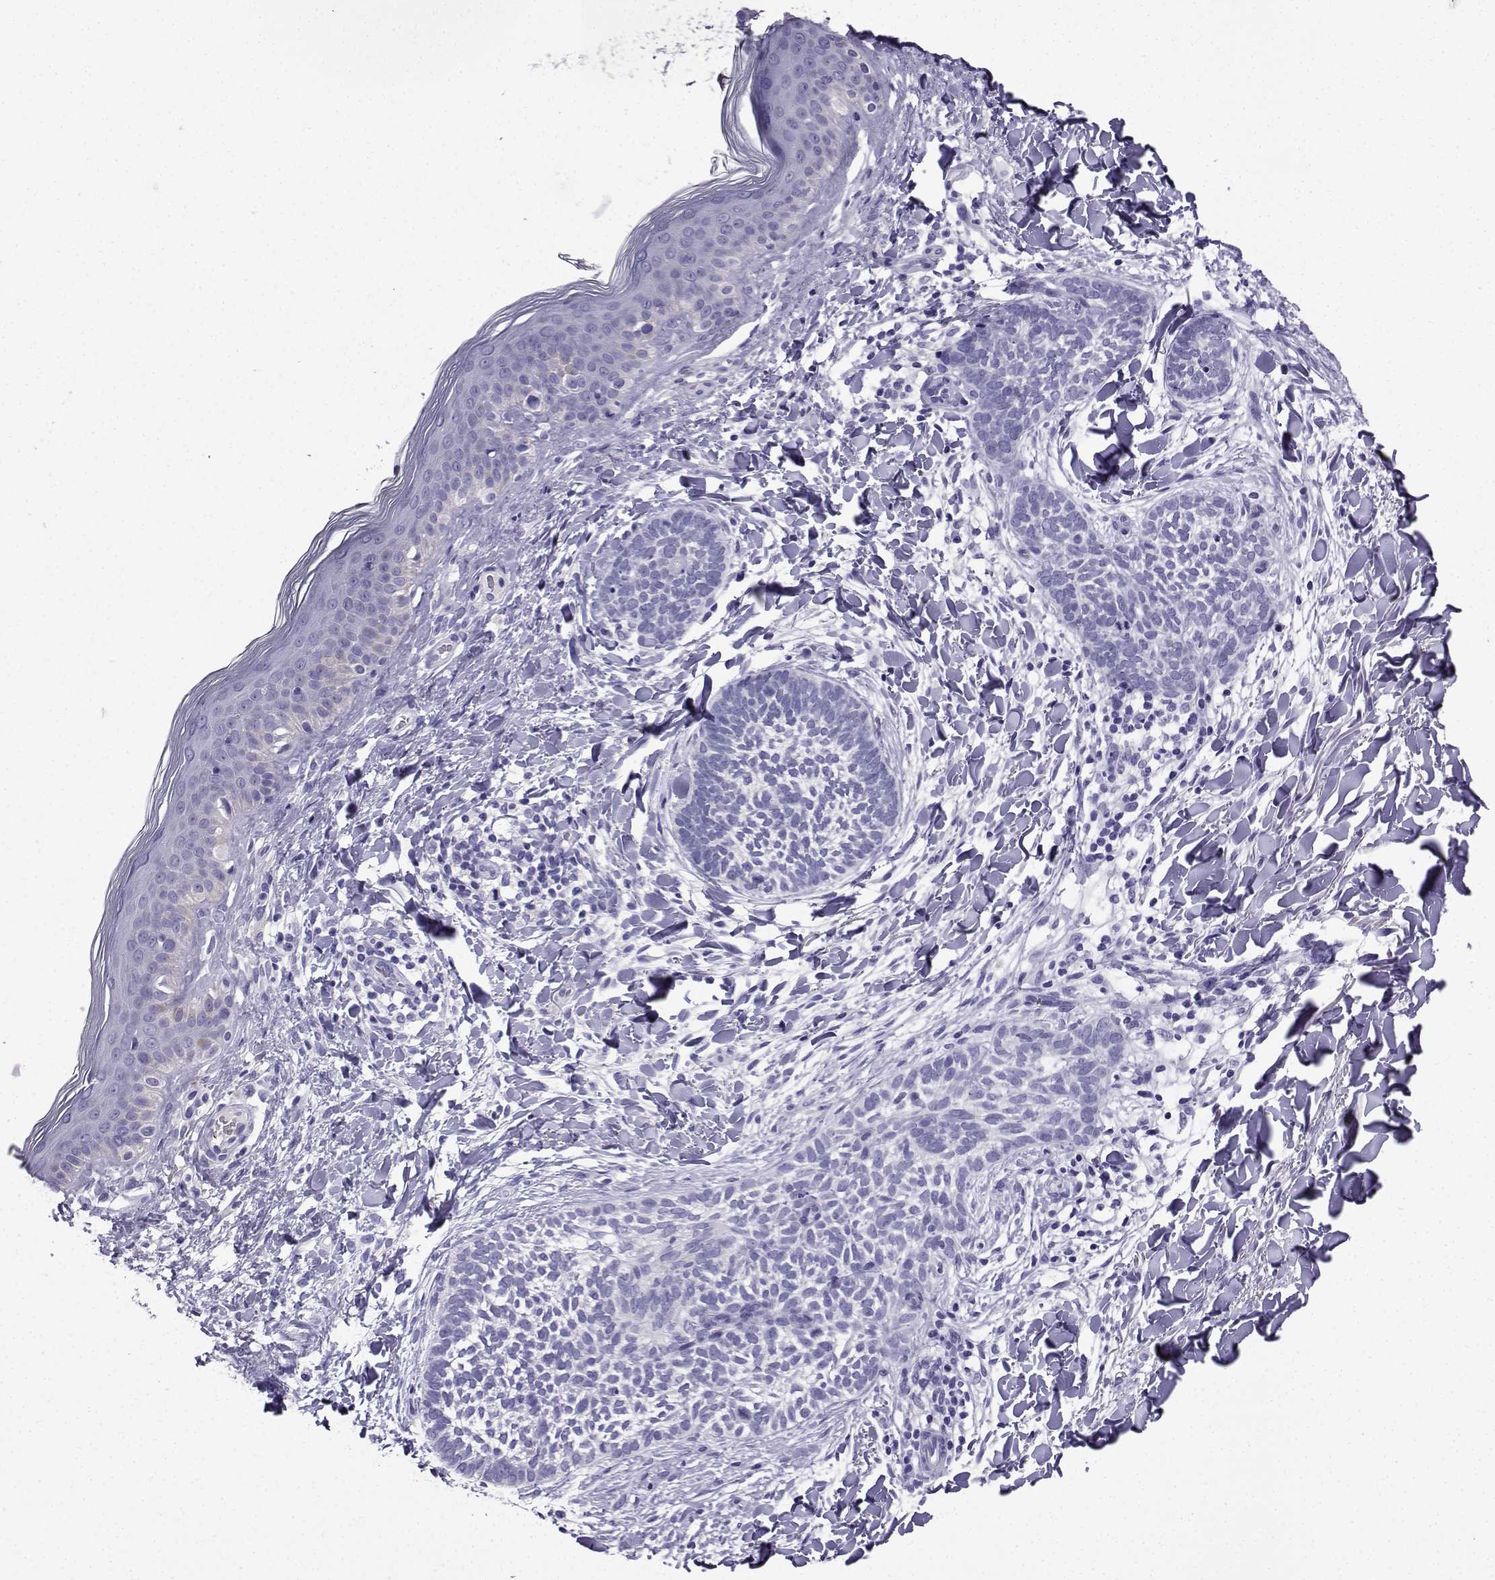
{"staining": {"intensity": "negative", "quantity": "none", "location": "none"}, "tissue": "skin cancer", "cell_type": "Tumor cells", "image_type": "cancer", "snomed": [{"axis": "morphology", "description": "Normal tissue, NOS"}, {"axis": "morphology", "description": "Basal cell carcinoma"}, {"axis": "topography", "description": "Skin"}], "caption": "DAB (3,3'-diaminobenzidine) immunohistochemical staining of human skin cancer shows no significant staining in tumor cells.", "gene": "LINGO1", "patient": {"sex": "male", "age": 46}}